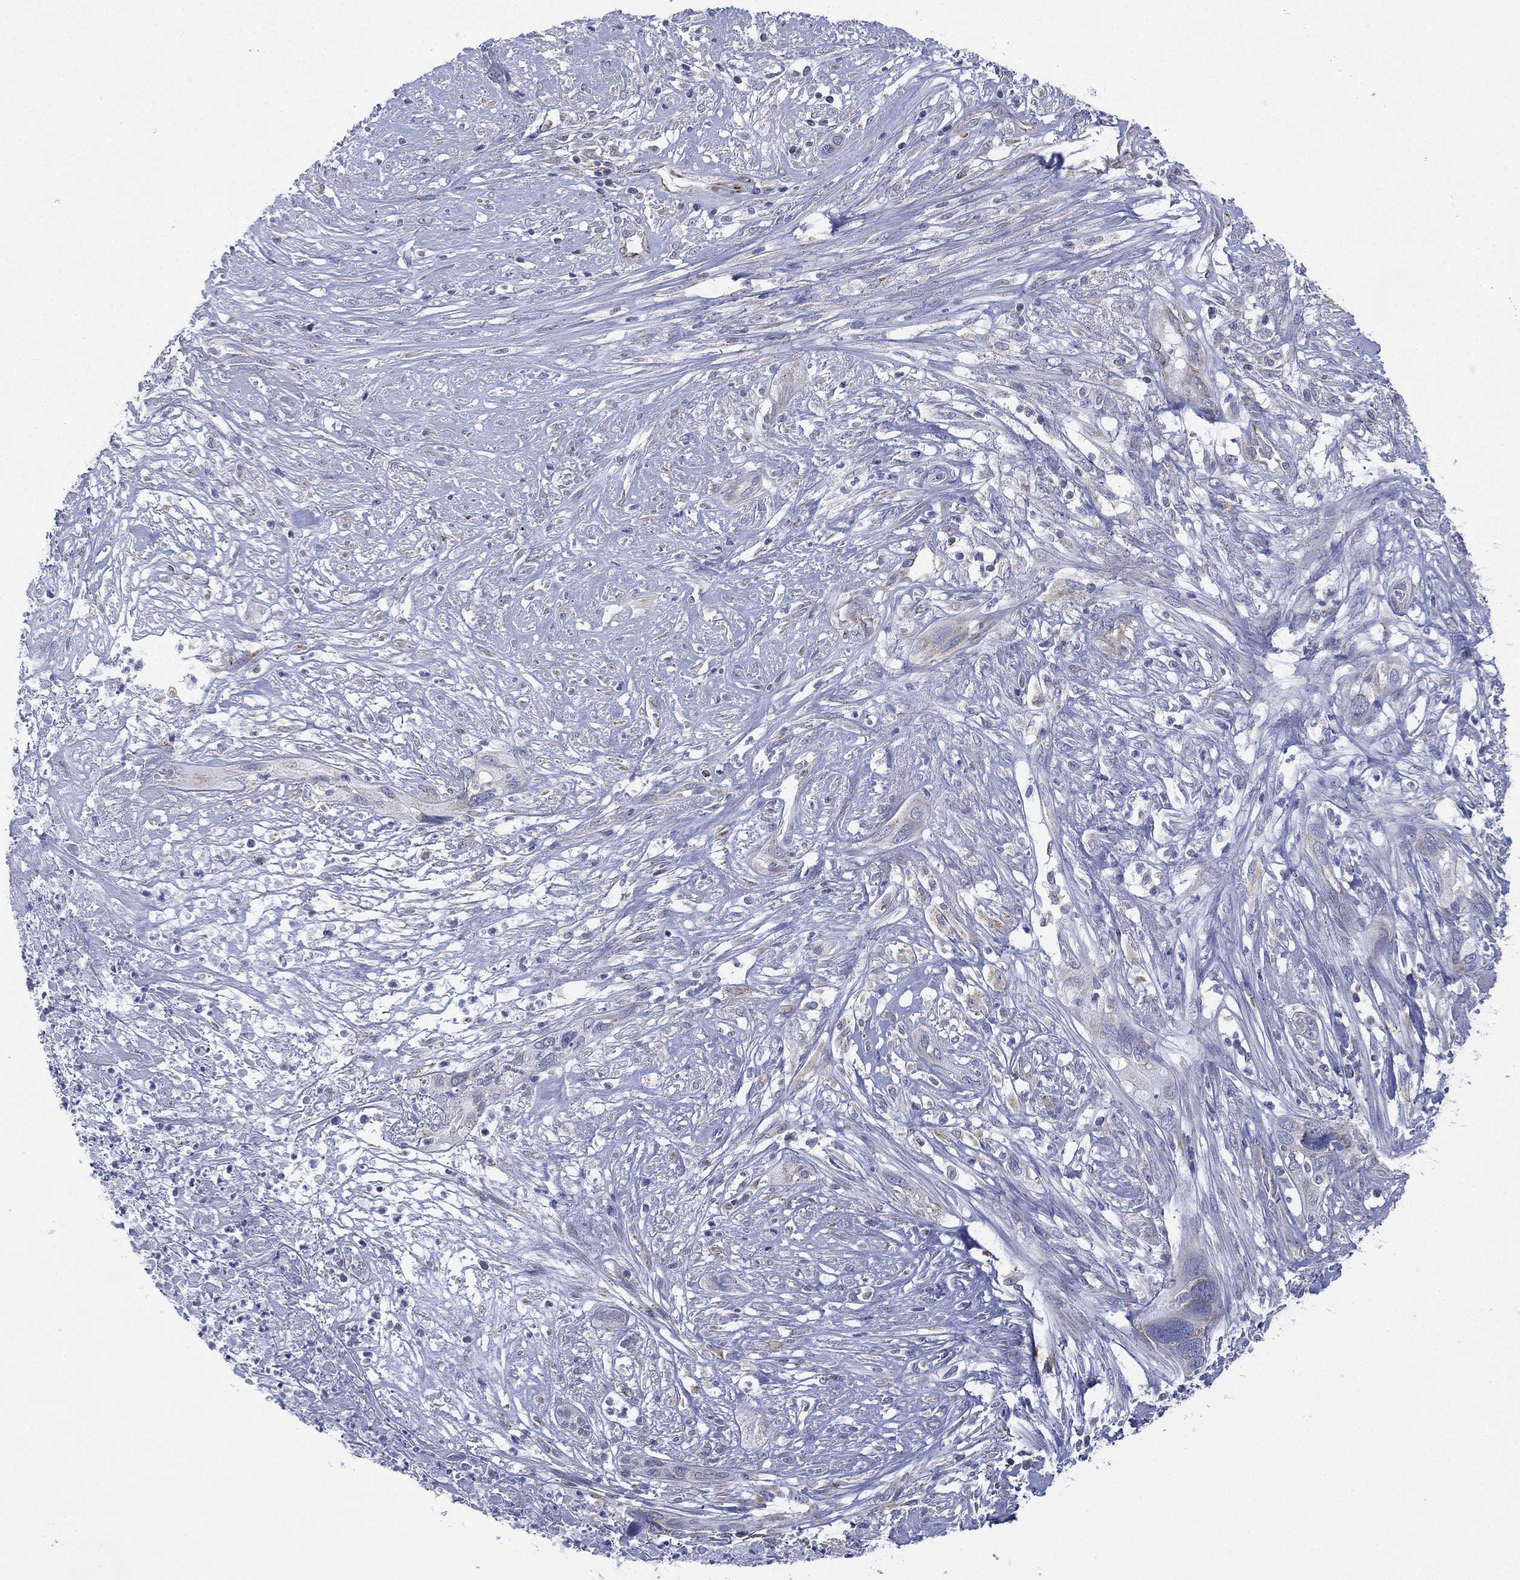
{"staining": {"intensity": "negative", "quantity": "none", "location": "none"}, "tissue": "cervical cancer", "cell_type": "Tumor cells", "image_type": "cancer", "snomed": [{"axis": "morphology", "description": "Squamous cell carcinoma, NOS"}, {"axis": "topography", "description": "Cervix"}], "caption": "Protein analysis of cervical cancer displays no significant positivity in tumor cells.", "gene": "INA", "patient": {"sex": "female", "age": 57}}